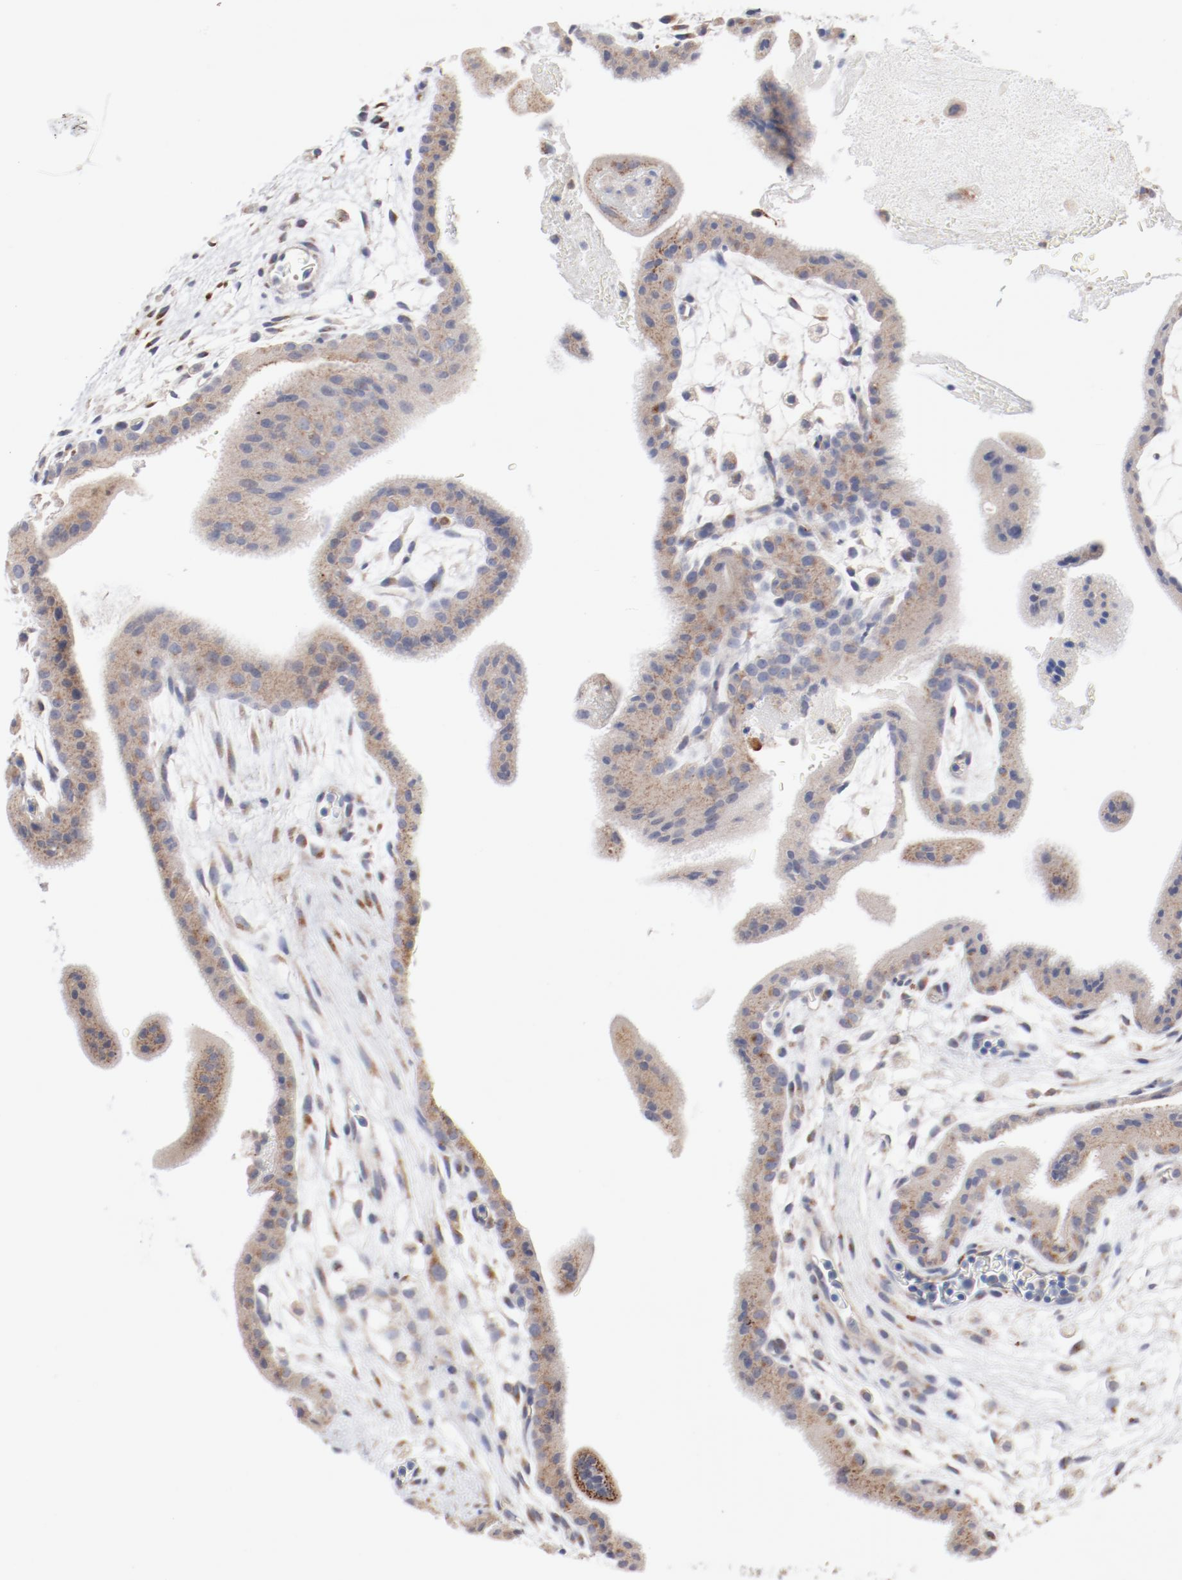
{"staining": {"intensity": "weak", "quantity": ">75%", "location": "cytoplasmic/membranous"}, "tissue": "placenta", "cell_type": "Trophoblastic cells", "image_type": "normal", "snomed": [{"axis": "morphology", "description": "Normal tissue, NOS"}, {"axis": "topography", "description": "Placenta"}], "caption": "Immunohistochemistry (IHC) of unremarkable placenta reveals low levels of weak cytoplasmic/membranous positivity in about >75% of trophoblastic cells.", "gene": "AK7", "patient": {"sex": "female", "age": 35}}